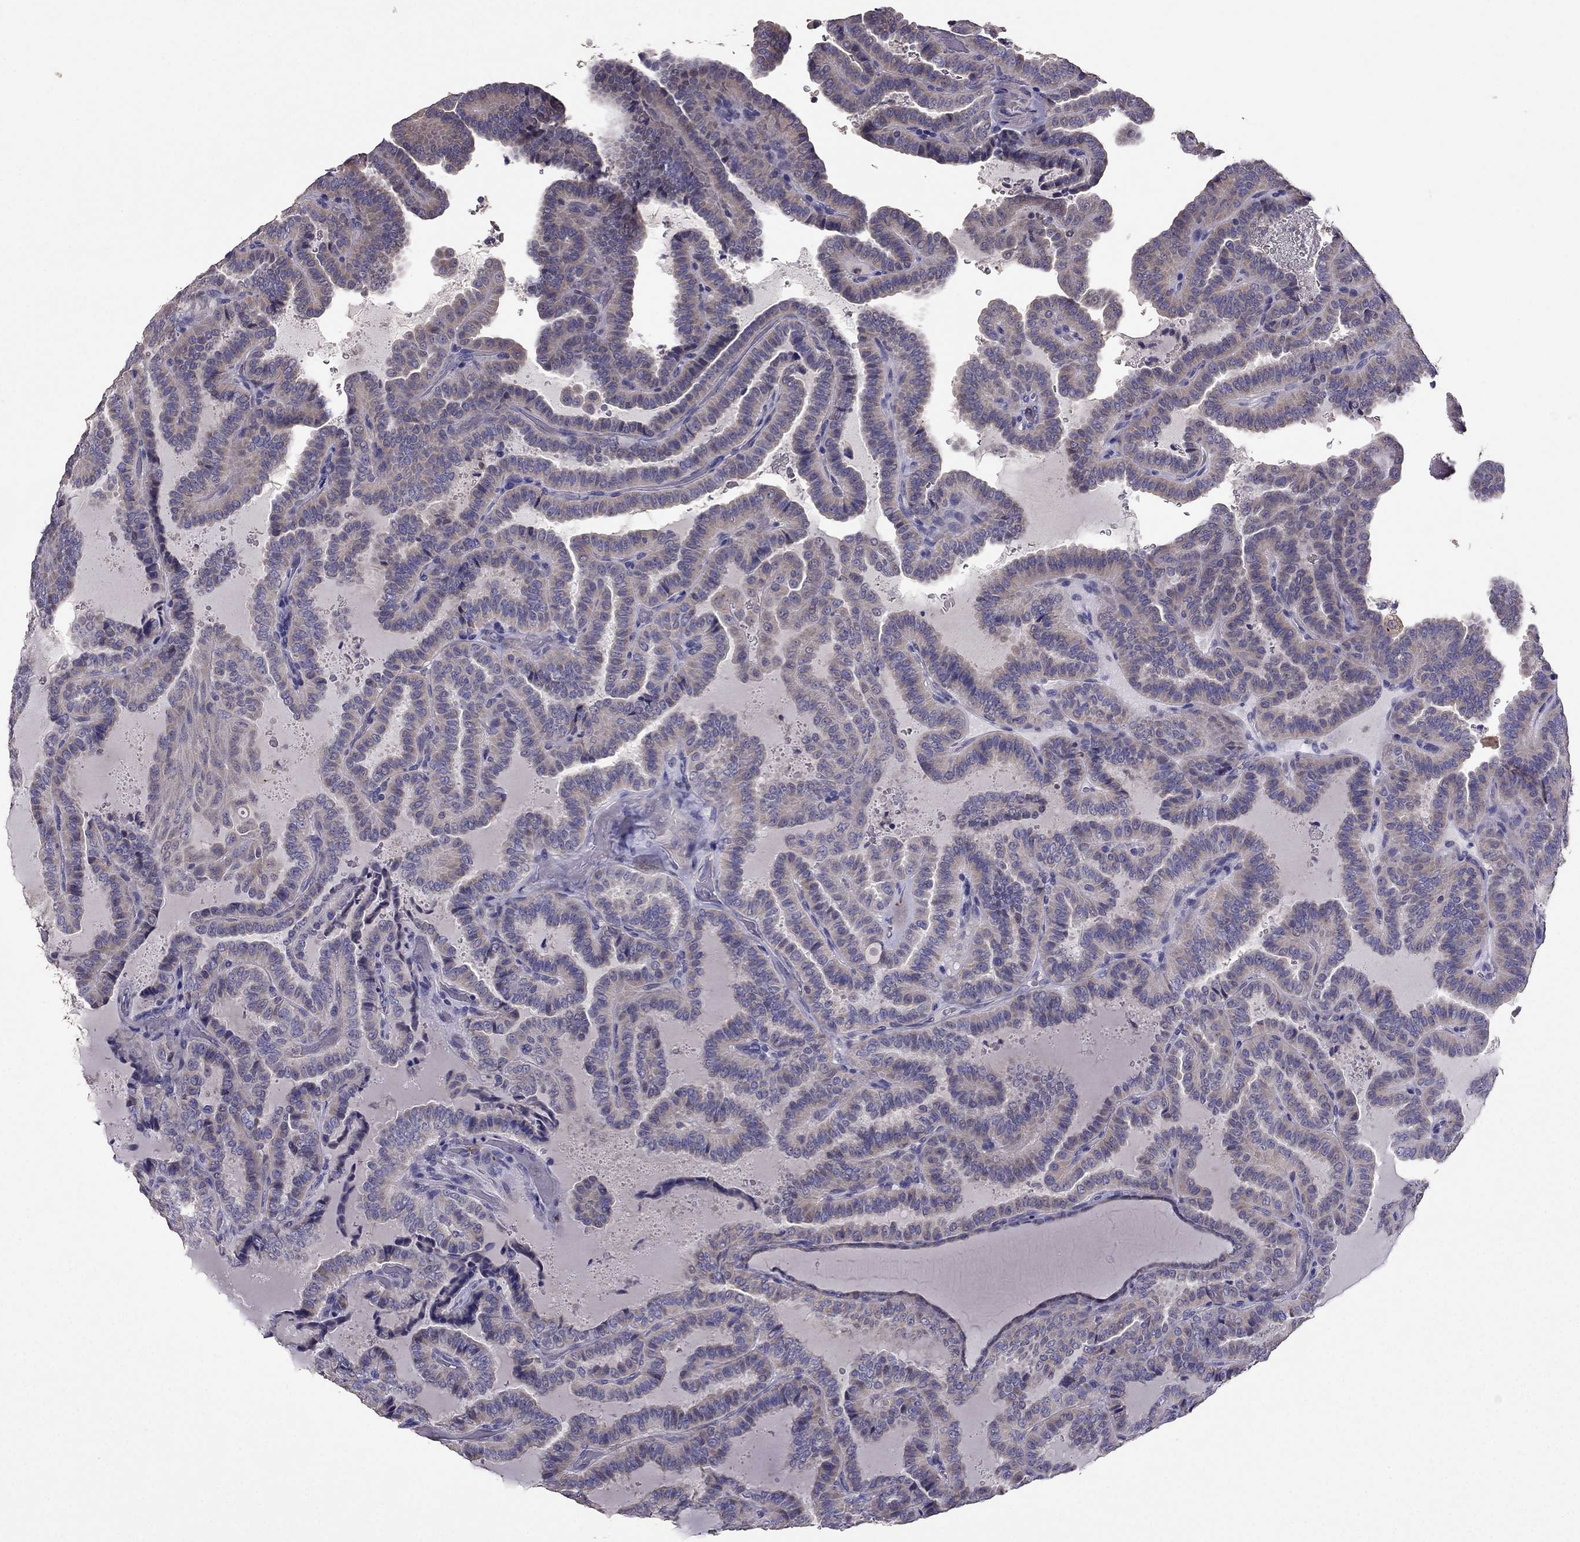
{"staining": {"intensity": "negative", "quantity": "none", "location": "none"}, "tissue": "thyroid cancer", "cell_type": "Tumor cells", "image_type": "cancer", "snomed": [{"axis": "morphology", "description": "Papillary adenocarcinoma, NOS"}, {"axis": "topography", "description": "Thyroid gland"}], "caption": "This is a photomicrograph of immunohistochemistry staining of thyroid papillary adenocarcinoma, which shows no staining in tumor cells.", "gene": "CDH9", "patient": {"sex": "female", "age": 39}}